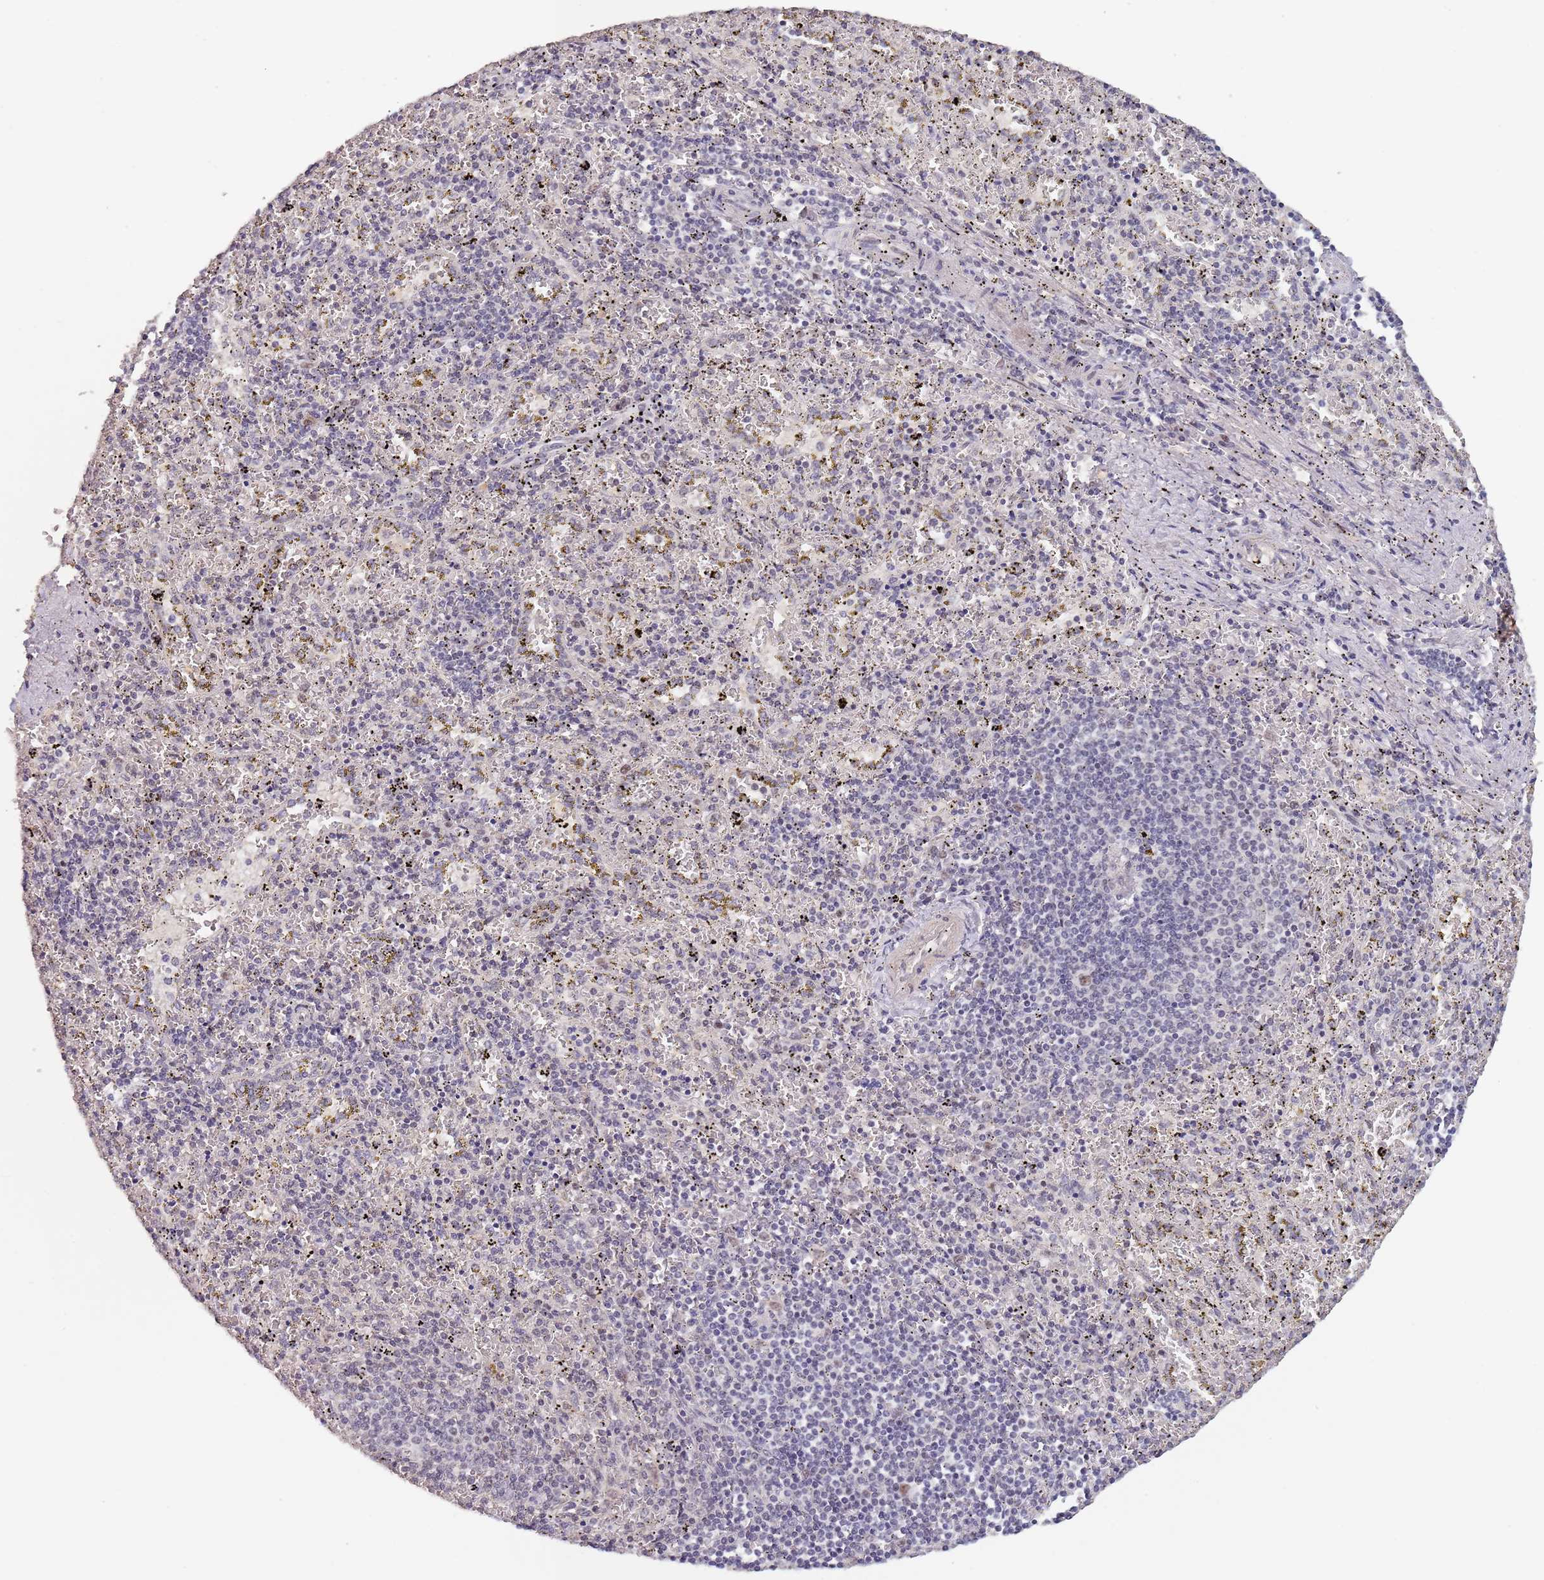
{"staining": {"intensity": "negative", "quantity": "none", "location": "none"}, "tissue": "spleen", "cell_type": "Cells in red pulp", "image_type": "normal", "snomed": [{"axis": "morphology", "description": "Normal tissue, NOS"}, {"axis": "topography", "description": "Spleen"}], "caption": "There is no significant expression in cells in red pulp of spleen. (Stains: DAB immunohistochemistry (IHC) with hematoxylin counter stain, Microscopy: brightfield microscopy at high magnification).", "gene": "CIZ1", "patient": {"sex": "male", "age": 11}}